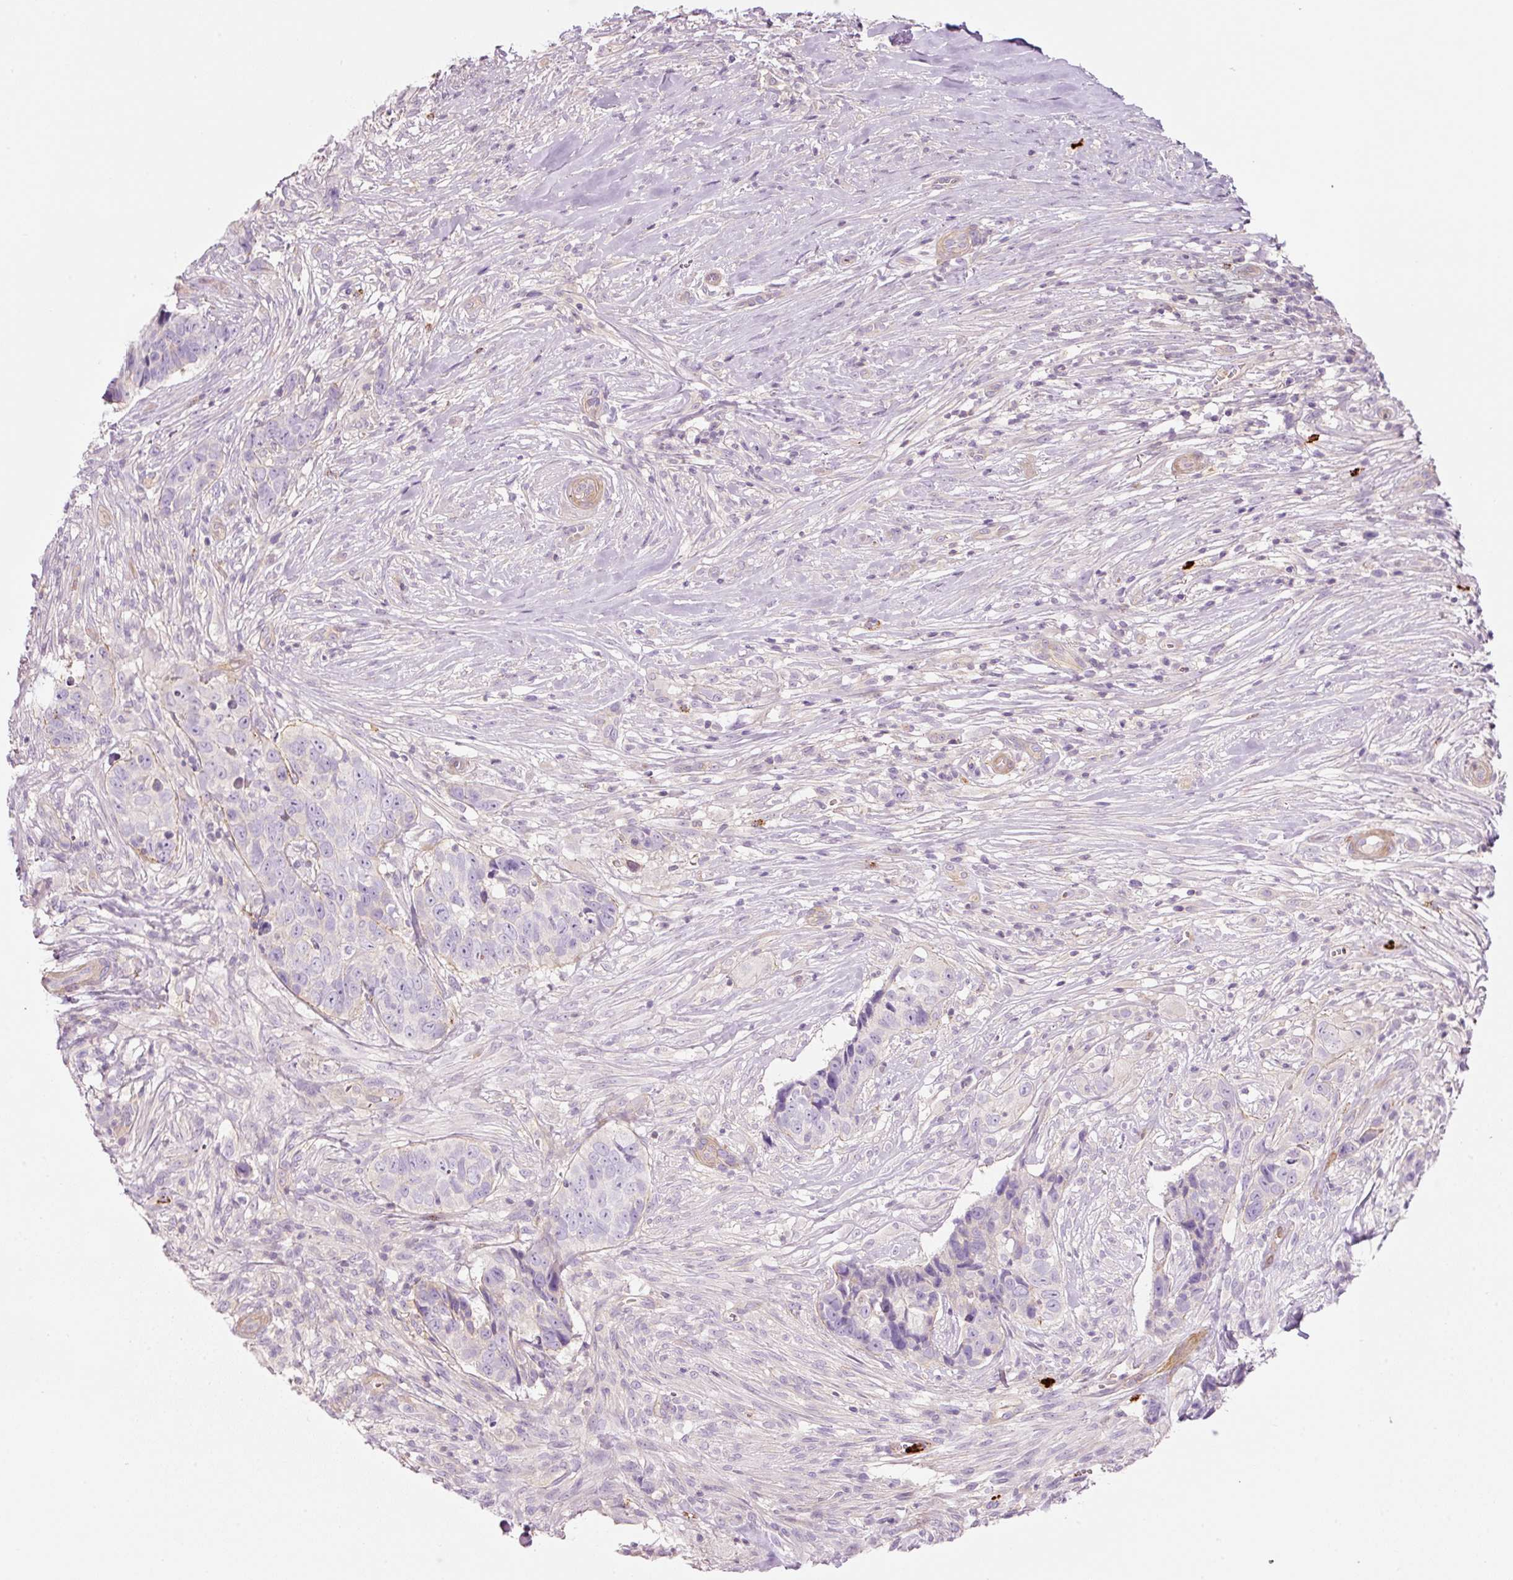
{"staining": {"intensity": "negative", "quantity": "none", "location": "none"}, "tissue": "skin cancer", "cell_type": "Tumor cells", "image_type": "cancer", "snomed": [{"axis": "morphology", "description": "Basal cell carcinoma"}, {"axis": "topography", "description": "Skin"}], "caption": "The micrograph exhibits no staining of tumor cells in skin cancer (basal cell carcinoma).", "gene": "MAP3K3", "patient": {"sex": "female", "age": 82}}